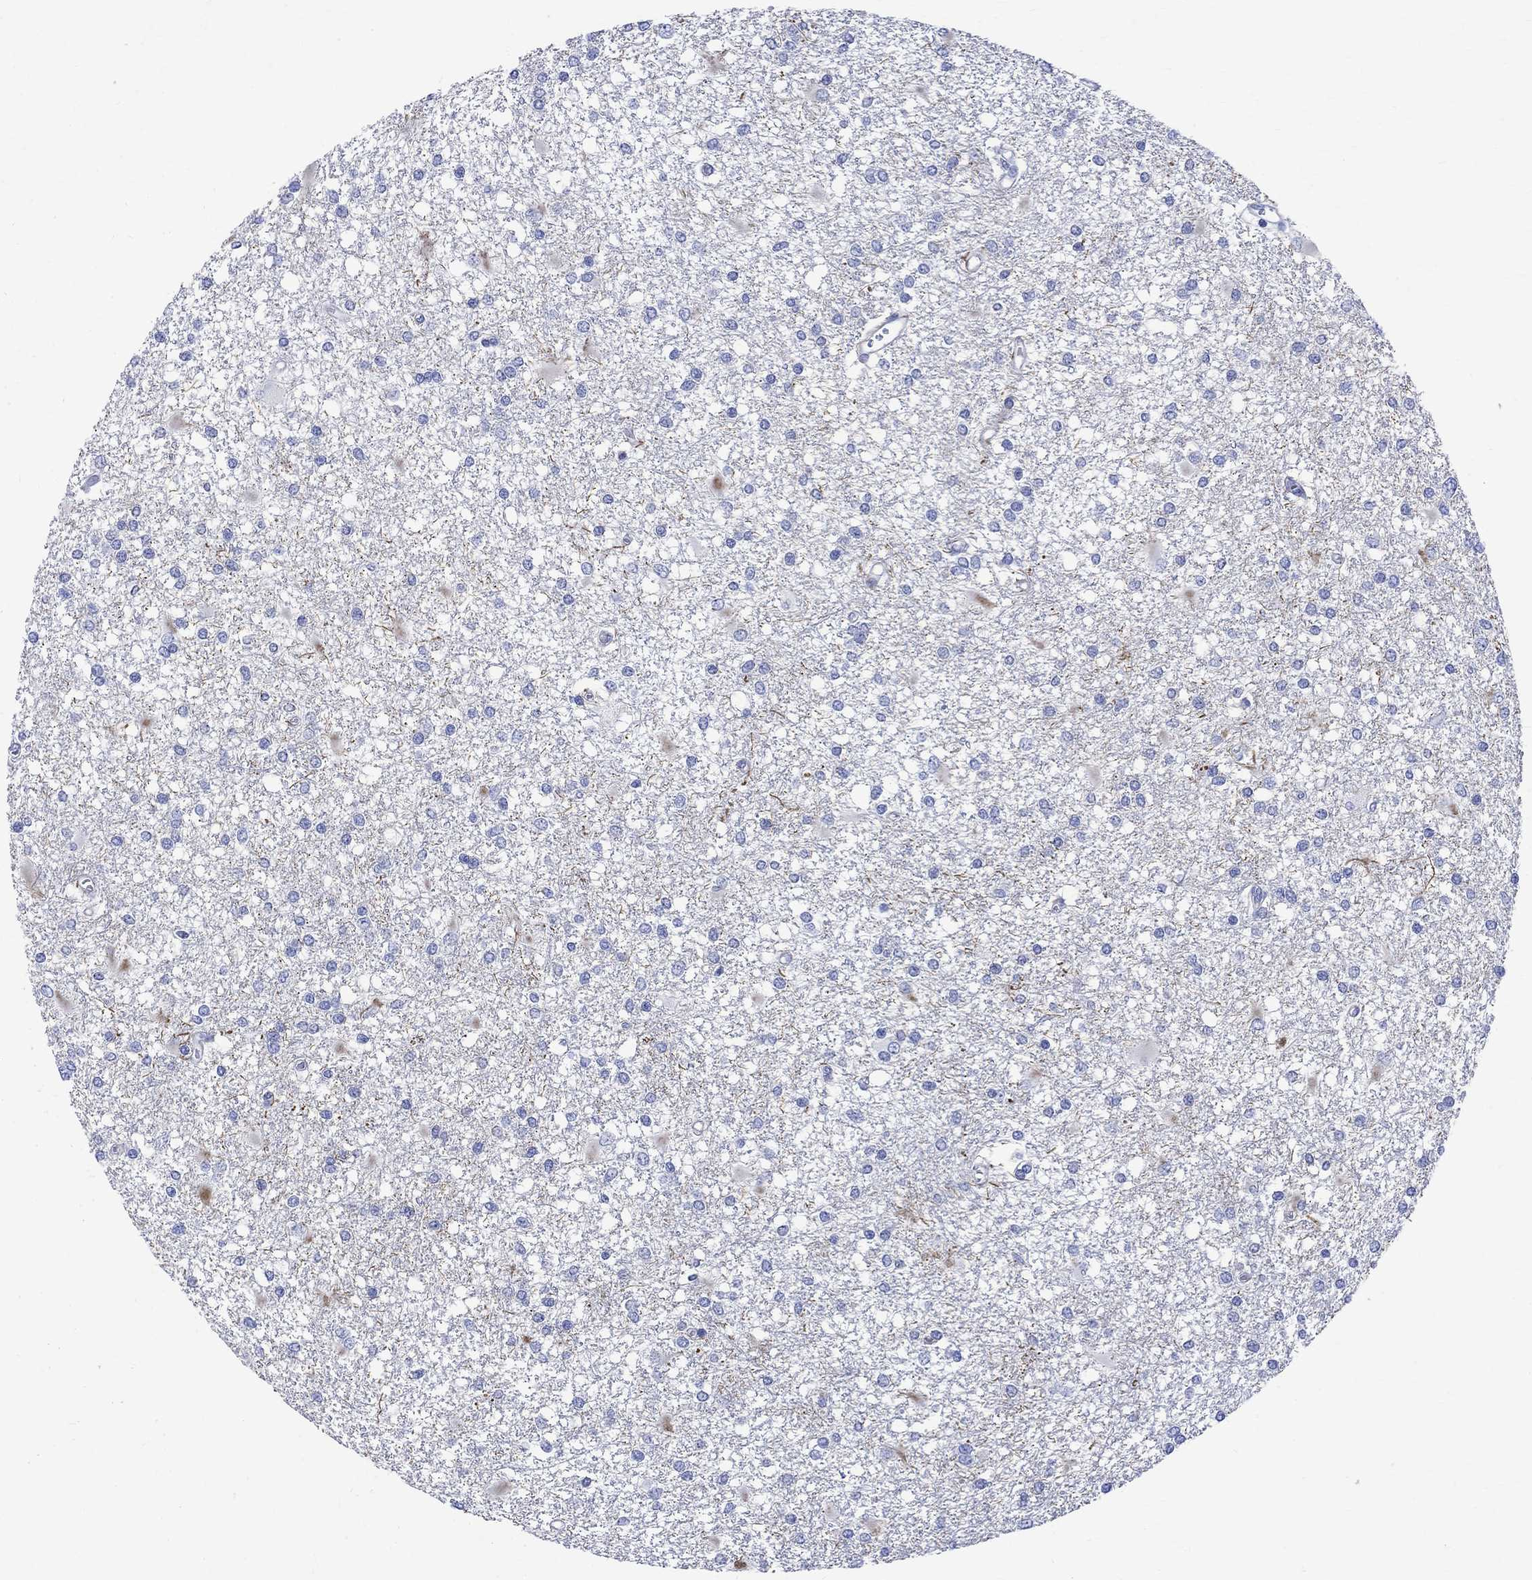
{"staining": {"intensity": "negative", "quantity": "none", "location": "none"}, "tissue": "glioma", "cell_type": "Tumor cells", "image_type": "cancer", "snomed": [{"axis": "morphology", "description": "Glioma, malignant, High grade"}, {"axis": "topography", "description": "Cerebral cortex"}], "caption": "High magnification brightfield microscopy of malignant glioma (high-grade) stained with DAB (3,3'-diaminobenzidine) (brown) and counterstained with hematoxylin (blue): tumor cells show no significant positivity.", "gene": "PARVB", "patient": {"sex": "male", "age": 79}}